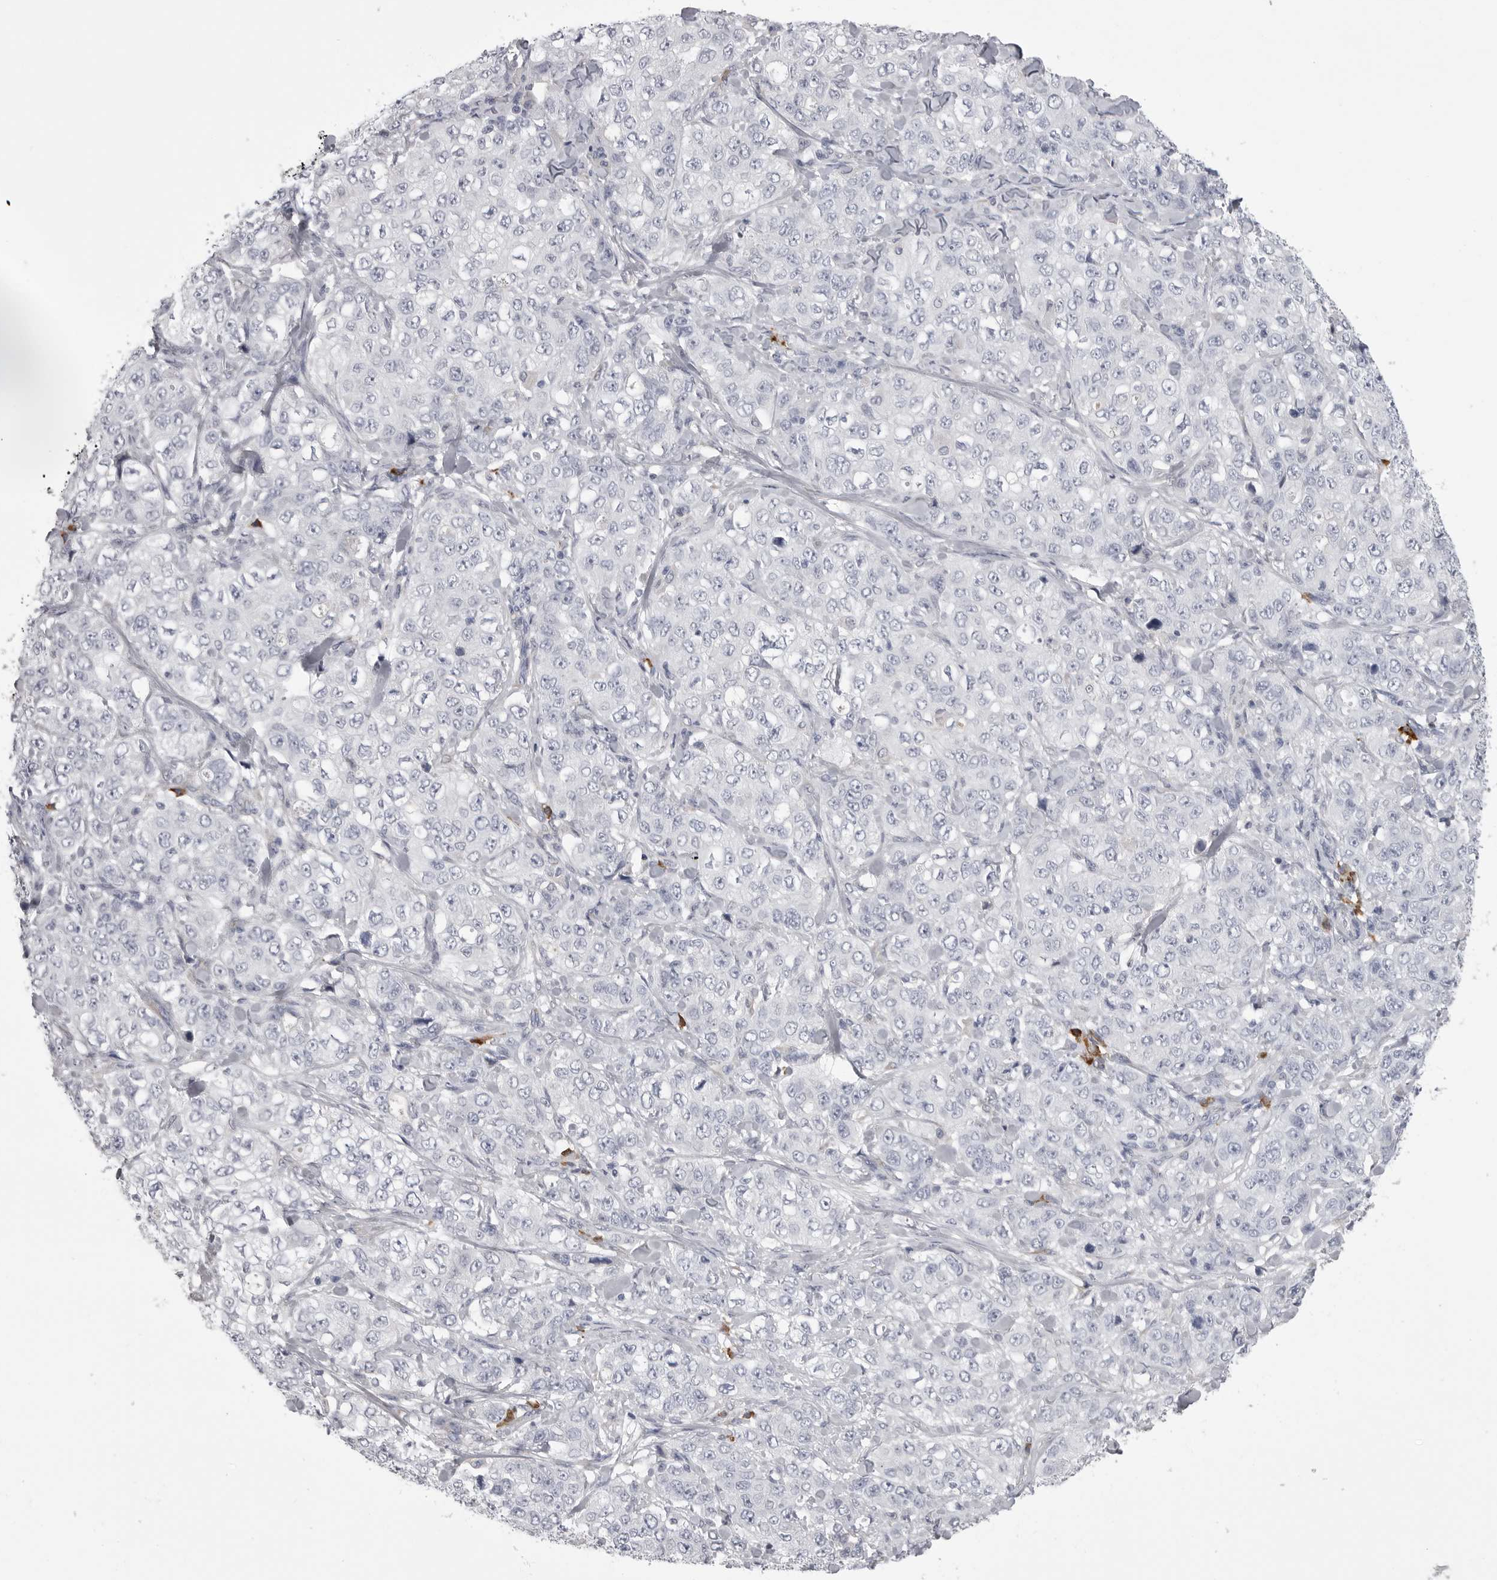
{"staining": {"intensity": "negative", "quantity": "none", "location": "none"}, "tissue": "stomach cancer", "cell_type": "Tumor cells", "image_type": "cancer", "snomed": [{"axis": "morphology", "description": "Adenocarcinoma, NOS"}, {"axis": "topography", "description": "Stomach"}], "caption": "Image shows no significant protein positivity in tumor cells of adenocarcinoma (stomach).", "gene": "FKBP2", "patient": {"sex": "male", "age": 48}}